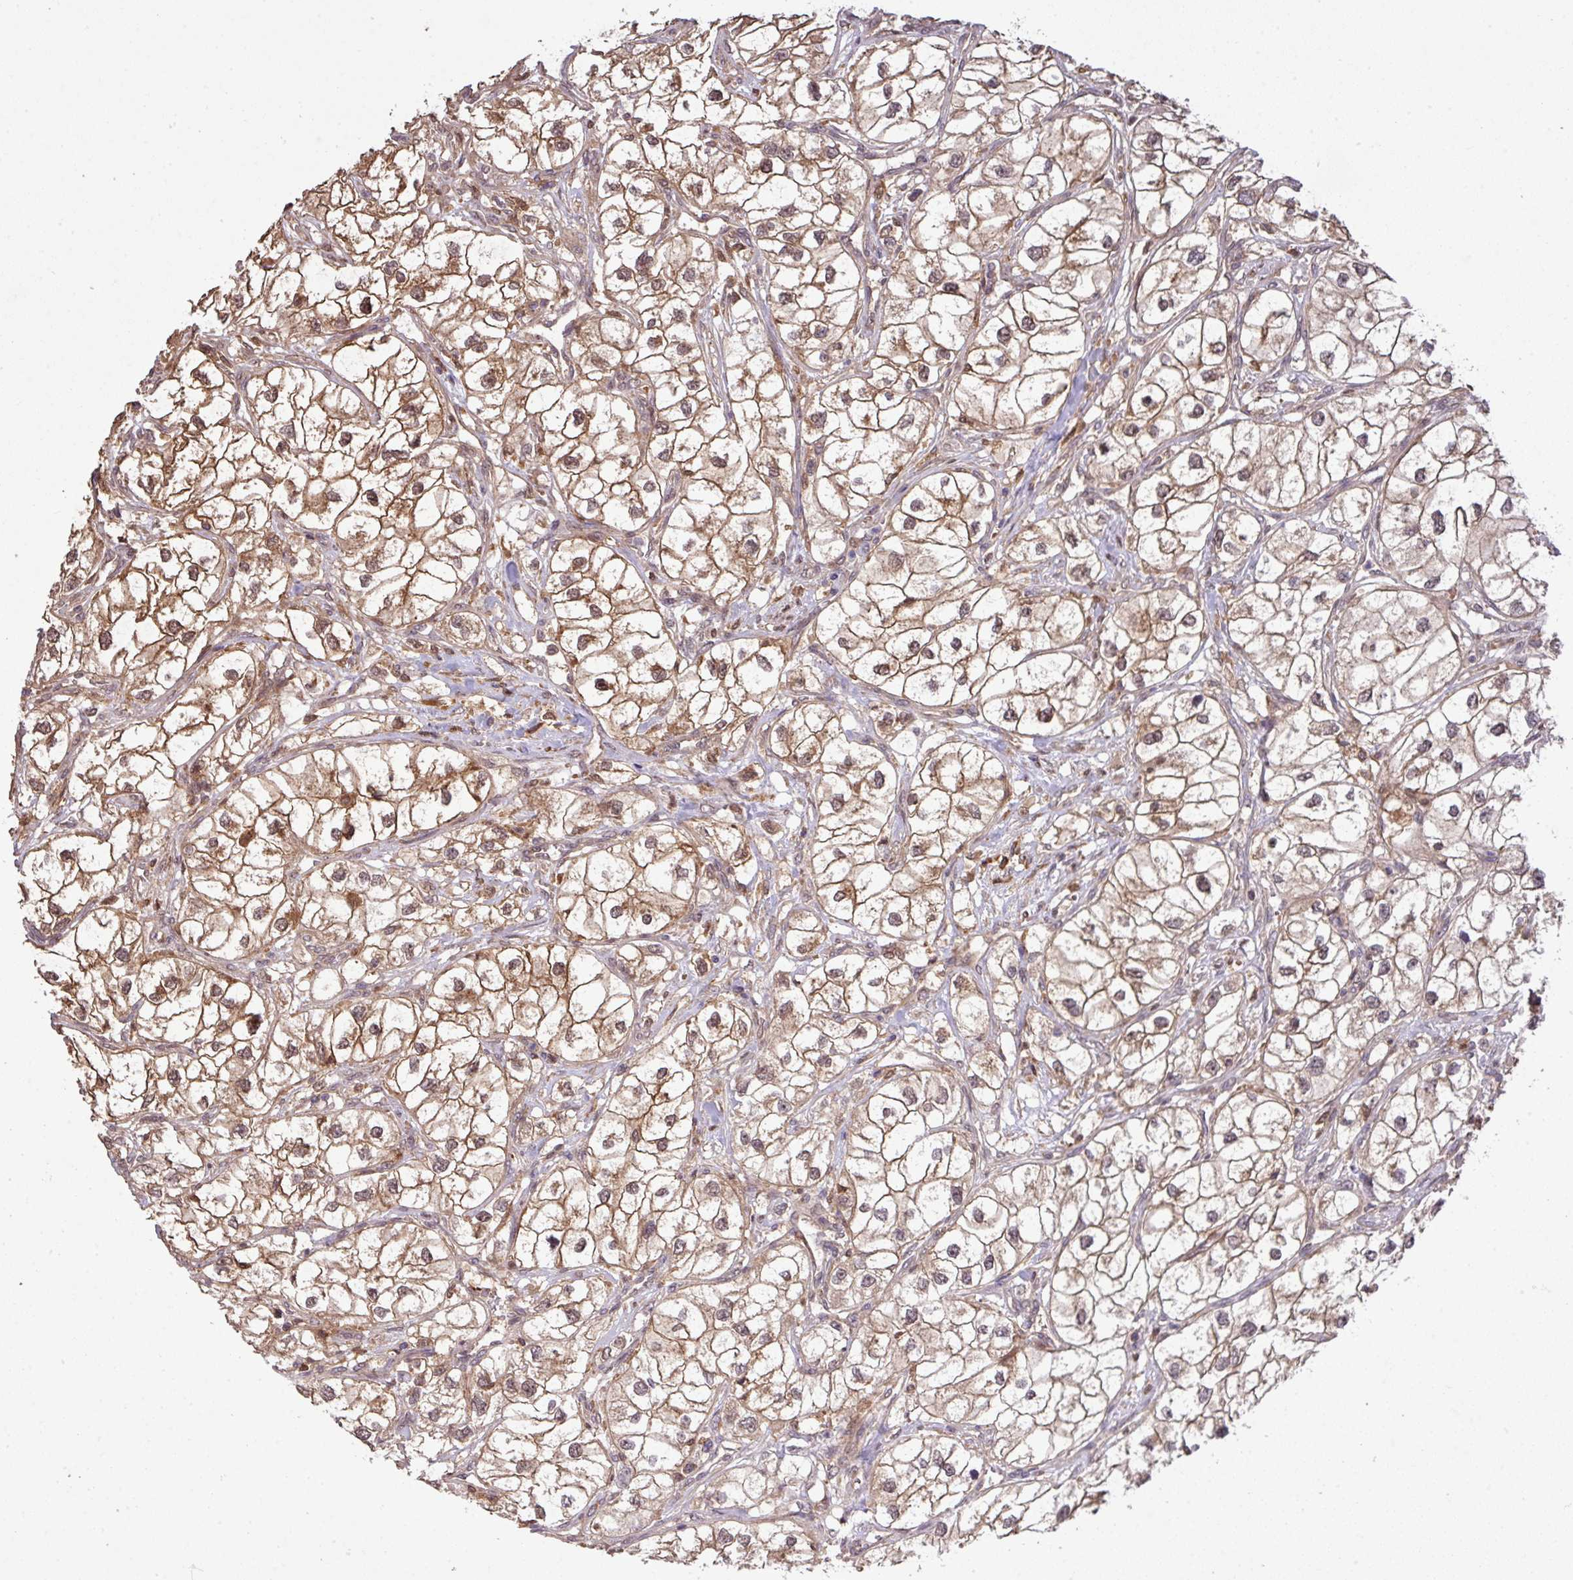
{"staining": {"intensity": "moderate", "quantity": "25%-75%", "location": "cytoplasmic/membranous,nuclear"}, "tissue": "renal cancer", "cell_type": "Tumor cells", "image_type": "cancer", "snomed": [{"axis": "morphology", "description": "Adenocarcinoma, NOS"}, {"axis": "topography", "description": "Kidney"}], "caption": "Immunohistochemical staining of renal cancer demonstrates medium levels of moderate cytoplasmic/membranous and nuclear expression in approximately 25%-75% of tumor cells.", "gene": "ARPIN", "patient": {"sex": "male", "age": 59}}